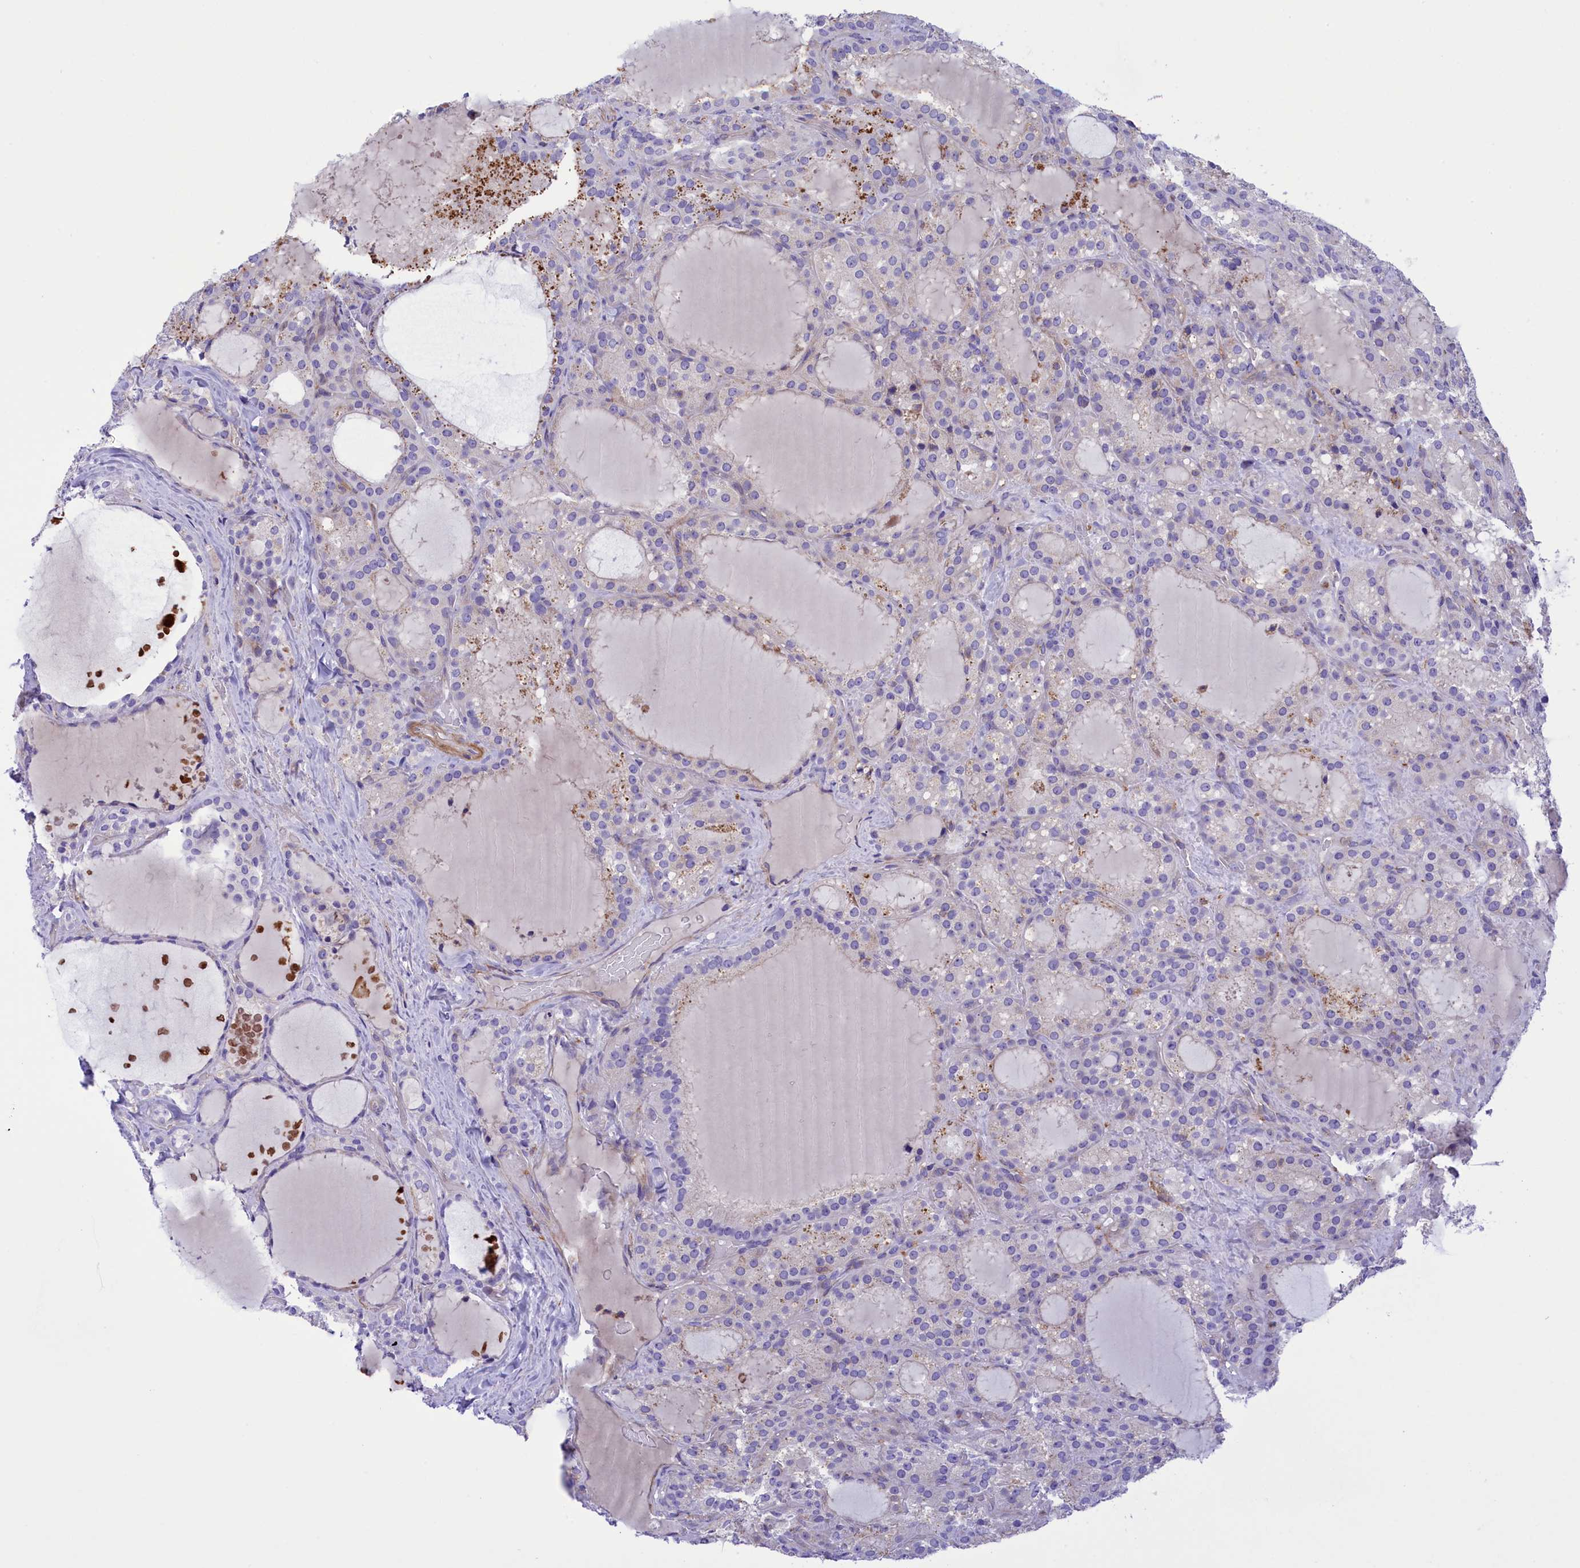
{"staining": {"intensity": "negative", "quantity": "none", "location": "none"}, "tissue": "thyroid cancer", "cell_type": "Tumor cells", "image_type": "cancer", "snomed": [{"axis": "morphology", "description": "Papillary adenocarcinoma, NOS"}, {"axis": "topography", "description": "Thyroid gland"}], "caption": "Thyroid cancer stained for a protein using immunohistochemistry (IHC) shows no staining tumor cells.", "gene": "CORO7-PAM16", "patient": {"sex": "male", "age": 77}}